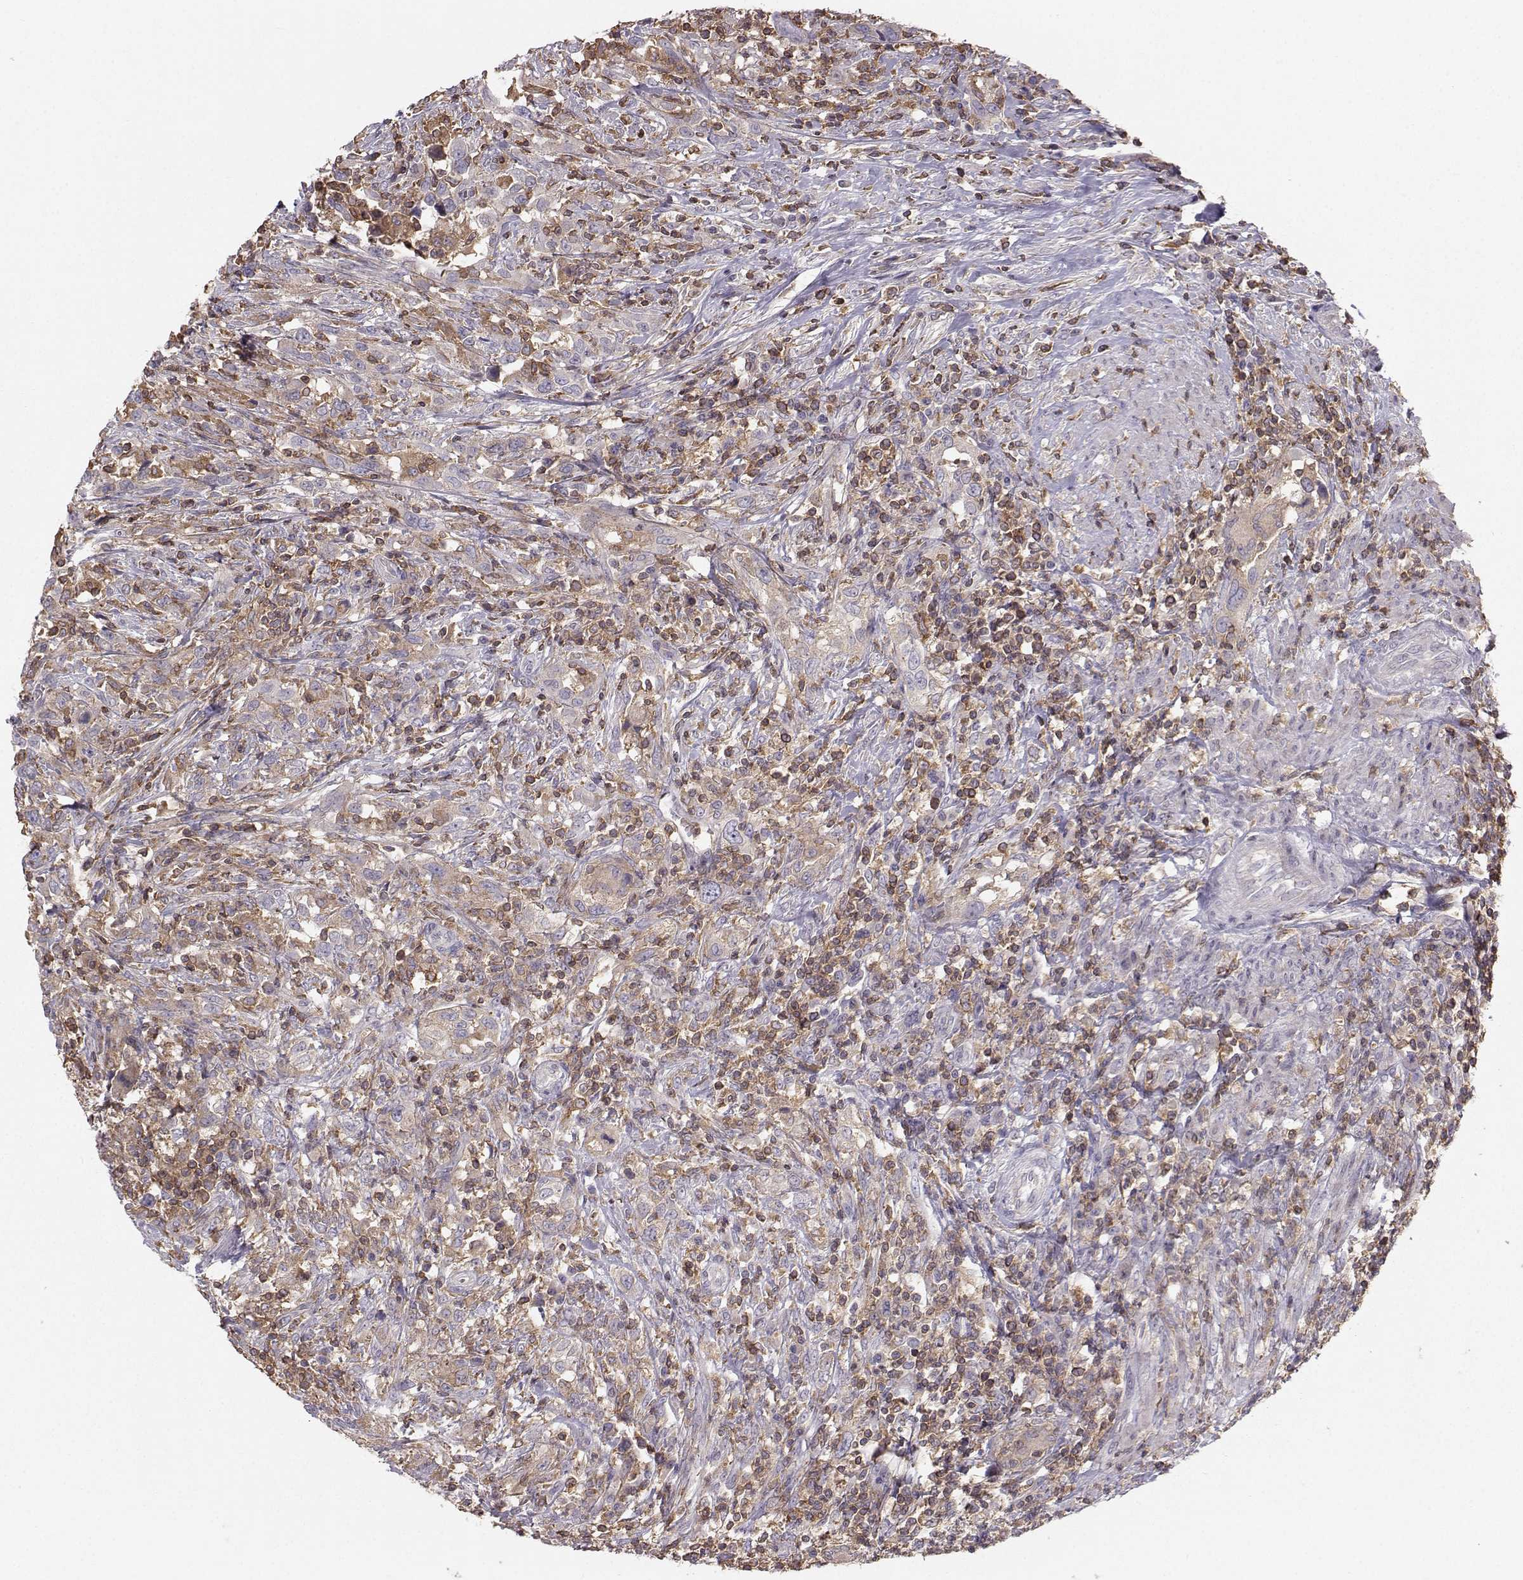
{"staining": {"intensity": "moderate", "quantity": "<25%", "location": "cytoplasmic/membranous"}, "tissue": "urothelial cancer", "cell_type": "Tumor cells", "image_type": "cancer", "snomed": [{"axis": "morphology", "description": "Urothelial carcinoma, NOS"}, {"axis": "morphology", "description": "Urothelial carcinoma, High grade"}, {"axis": "topography", "description": "Urinary bladder"}], "caption": "Transitional cell carcinoma stained with immunohistochemistry (IHC) shows moderate cytoplasmic/membranous staining in about <25% of tumor cells.", "gene": "ZBTB32", "patient": {"sex": "female", "age": 64}}